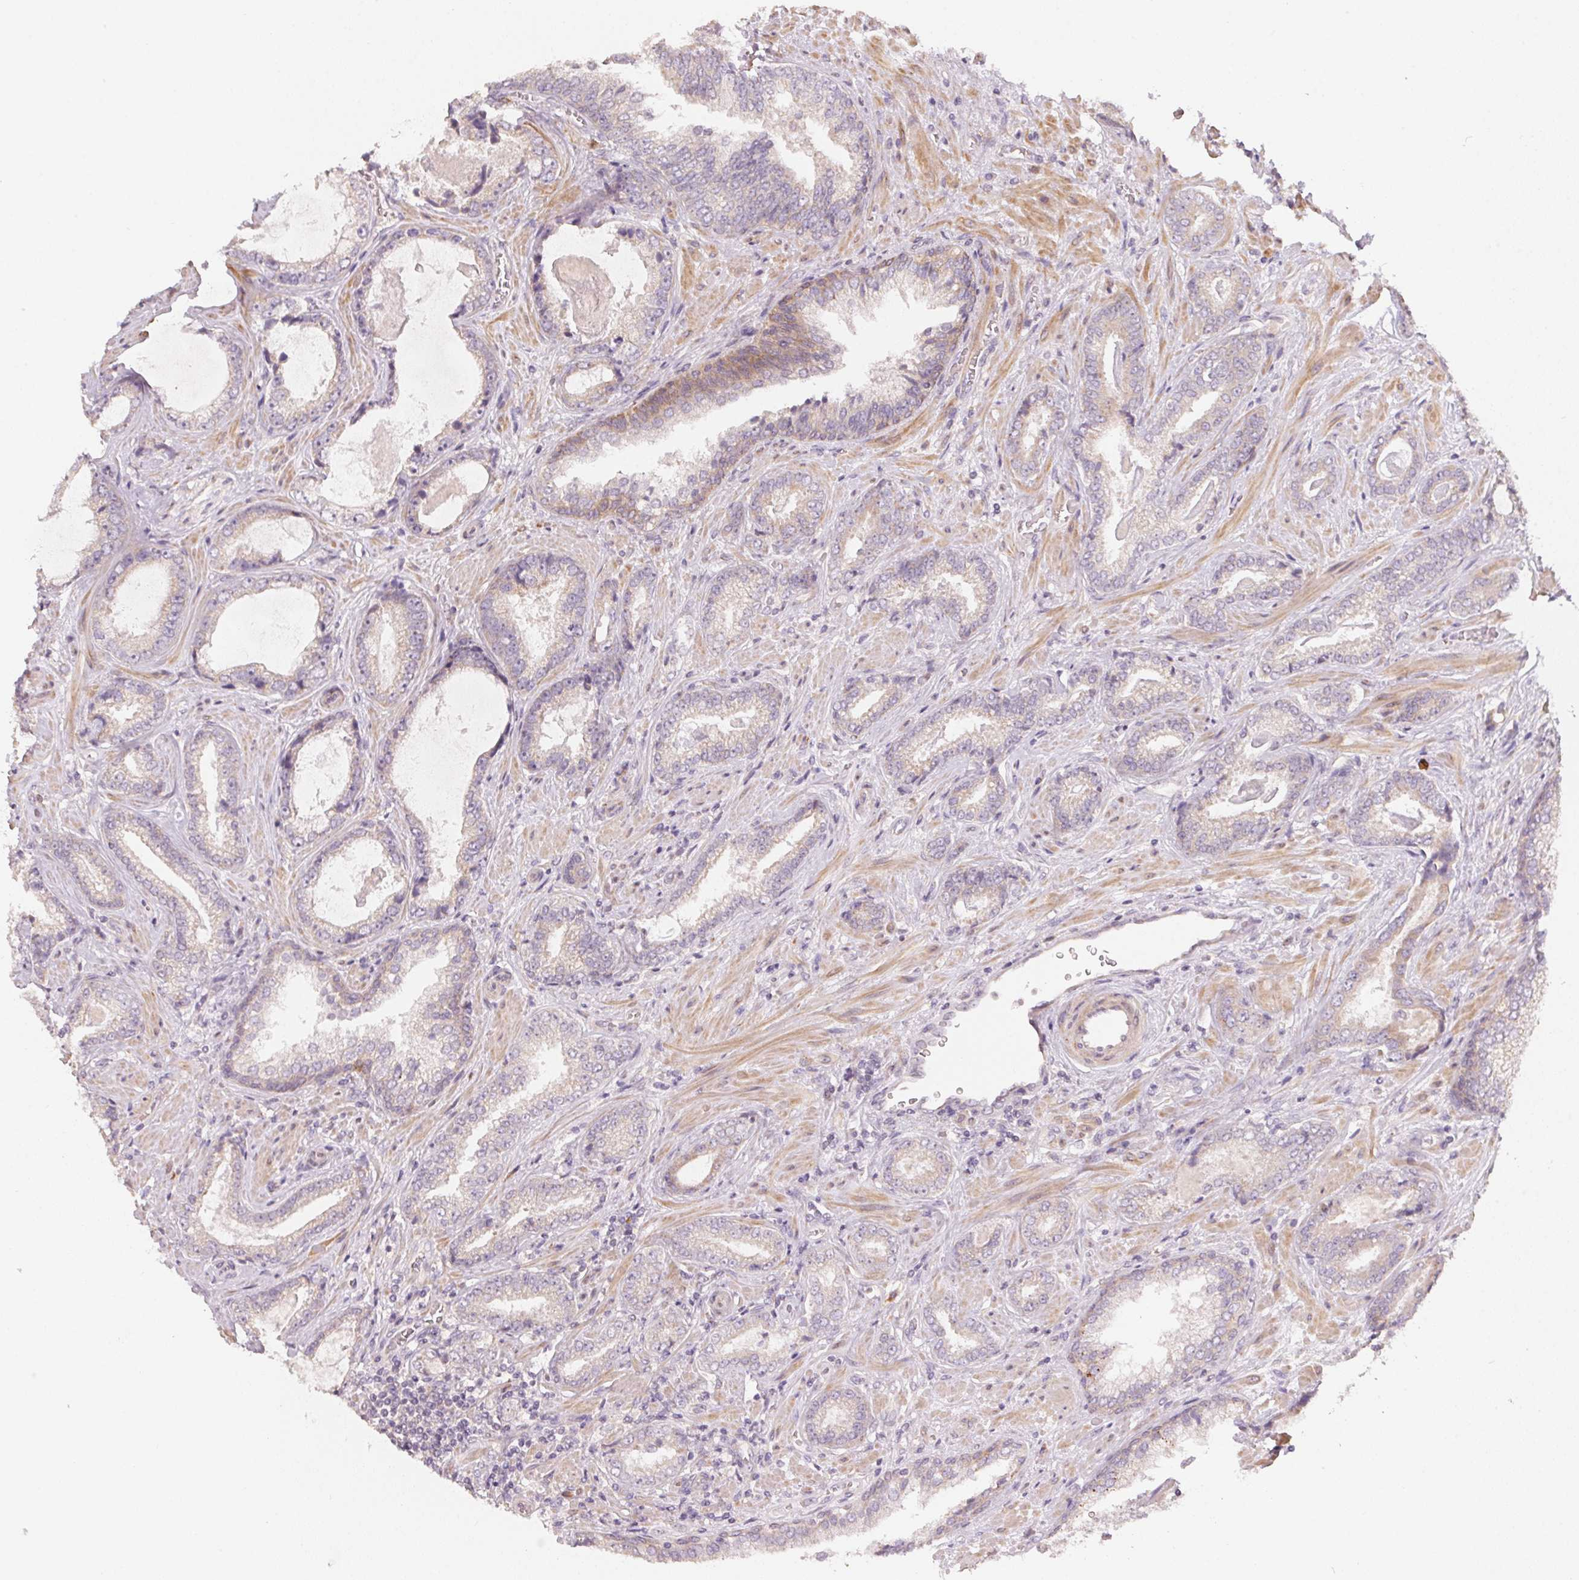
{"staining": {"intensity": "weak", "quantity": "25%-75%", "location": "cytoplasmic/membranous"}, "tissue": "prostate cancer", "cell_type": "Tumor cells", "image_type": "cancer", "snomed": [{"axis": "morphology", "description": "Adenocarcinoma, Low grade"}, {"axis": "topography", "description": "Prostate"}], "caption": "Low-grade adenocarcinoma (prostate) tissue demonstrates weak cytoplasmic/membranous expression in about 25%-75% of tumor cells", "gene": "BLOC1S2", "patient": {"sex": "male", "age": 61}}